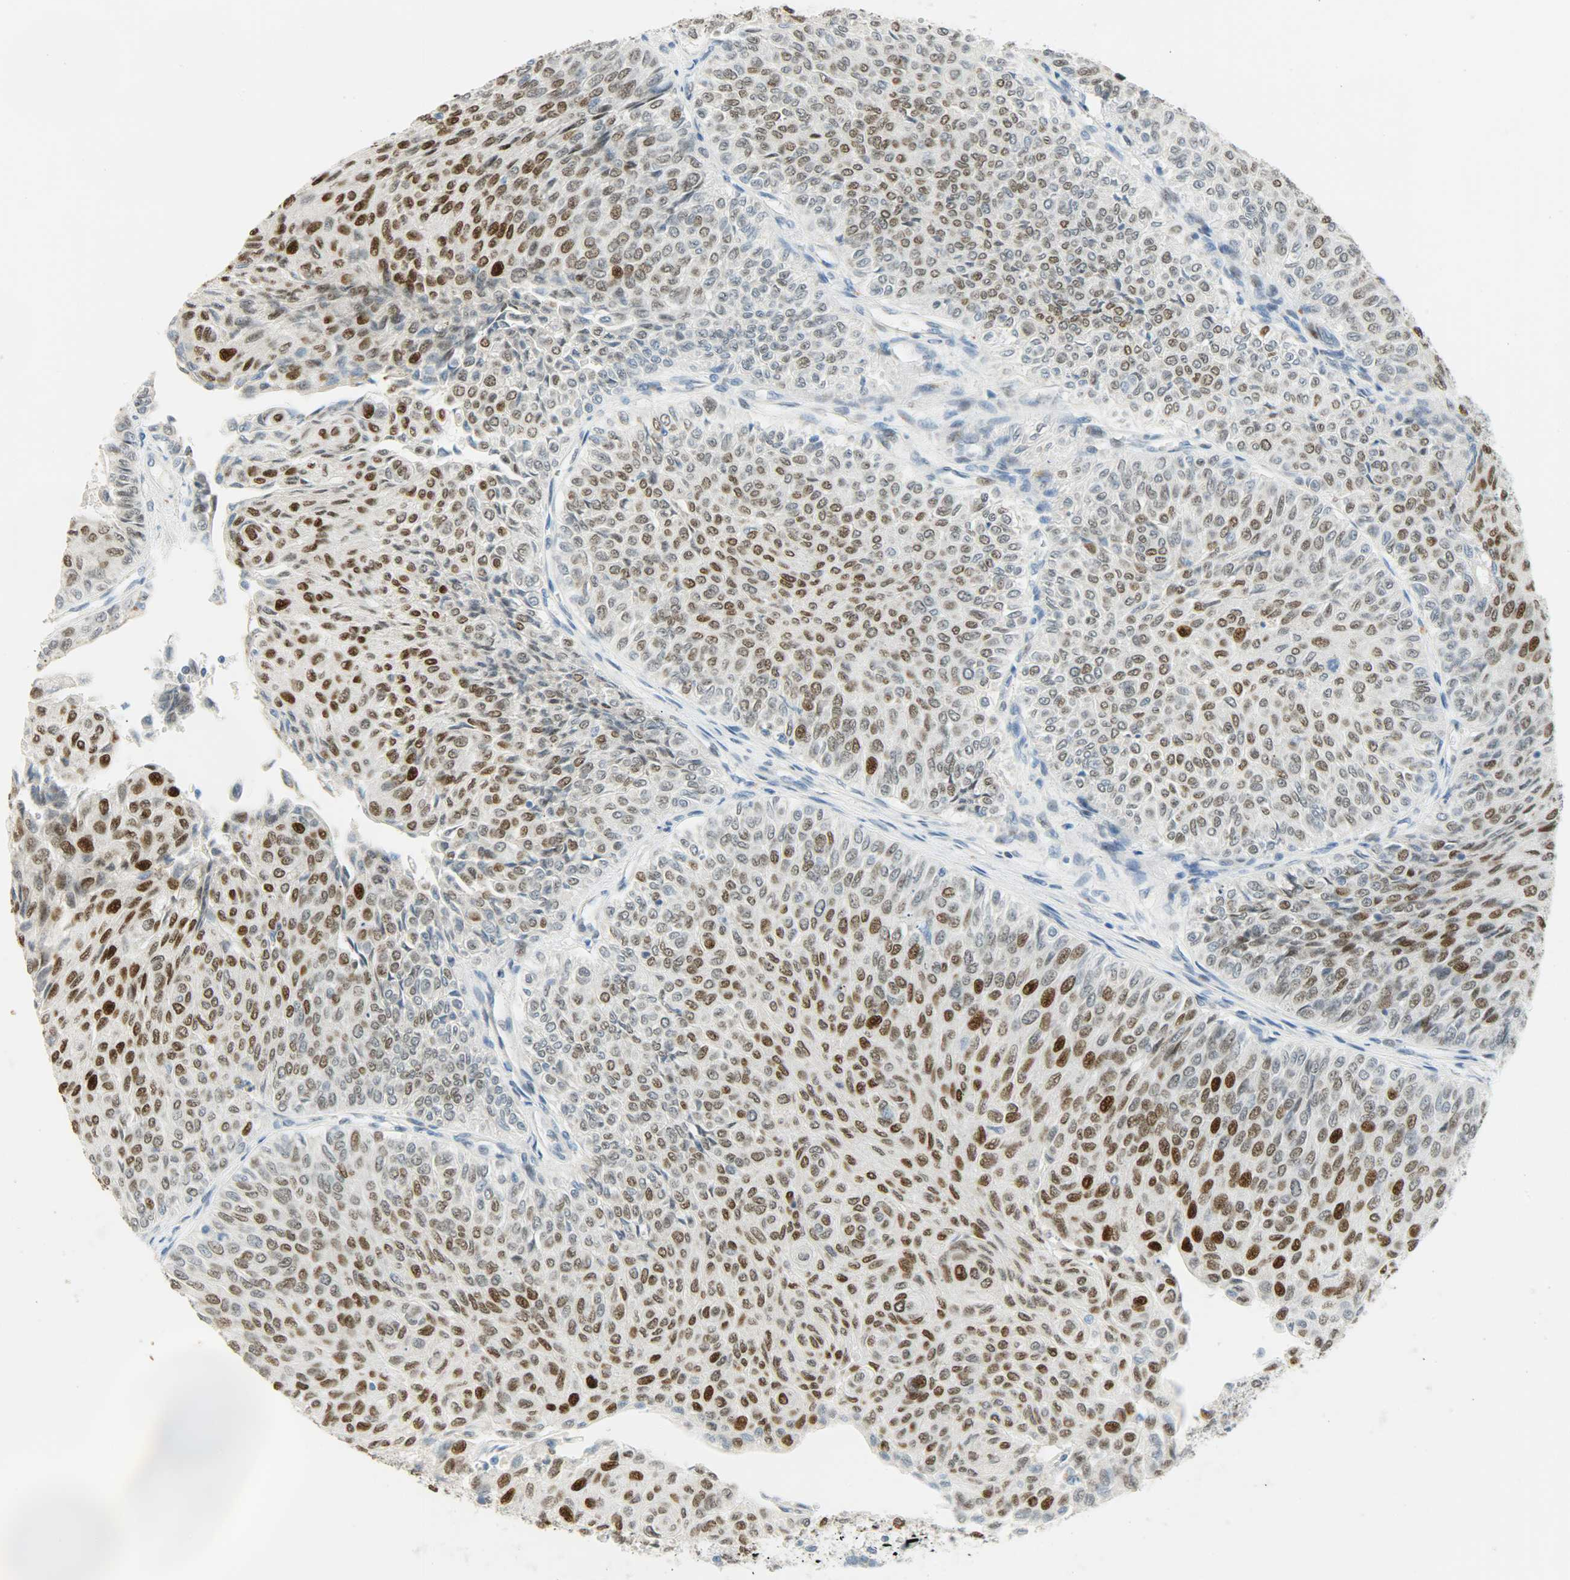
{"staining": {"intensity": "moderate", "quantity": "25%-75%", "location": "nuclear"}, "tissue": "urothelial cancer", "cell_type": "Tumor cells", "image_type": "cancer", "snomed": [{"axis": "morphology", "description": "Urothelial carcinoma, Low grade"}, {"axis": "topography", "description": "Urinary bladder"}], "caption": "Human urothelial cancer stained with a brown dye shows moderate nuclear positive staining in about 25%-75% of tumor cells.", "gene": "JUNB", "patient": {"sex": "male", "age": 78}}